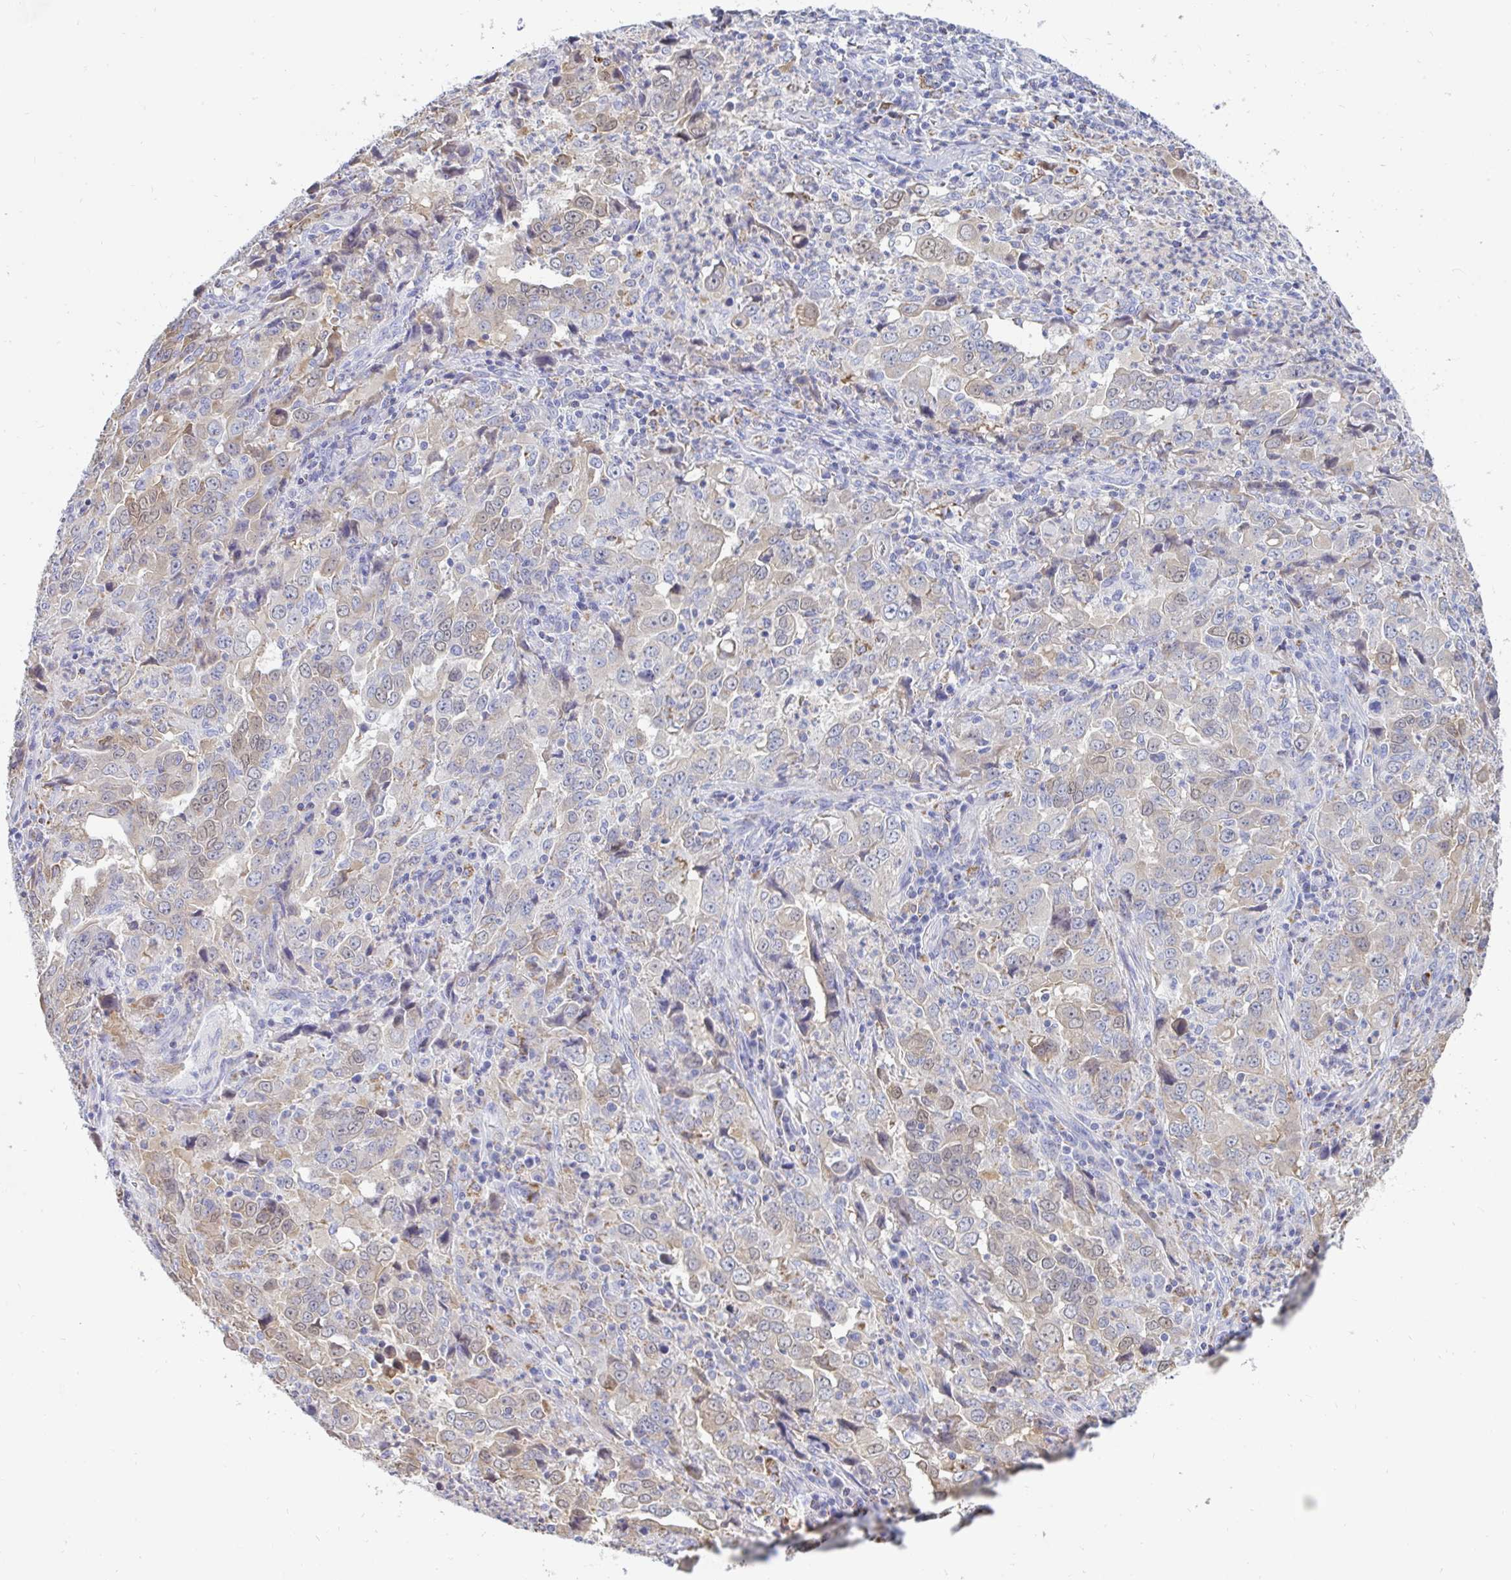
{"staining": {"intensity": "moderate", "quantity": "<25%", "location": "cytoplasmic/membranous,nuclear"}, "tissue": "lung cancer", "cell_type": "Tumor cells", "image_type": "cancer", "snomed": [{"axis": "morphology", "description": "Adenocarcinoma, NOS"}, {"axis": "topography", "description": "Lung"}], "caption": "Tumor cells display moderate cytoplasmic/membranous and nuclear expression in about <25% of cells in lung adenocarcinoma.", "gene": "MGAM2", "patient": {"sex": "male", "age": 67}}